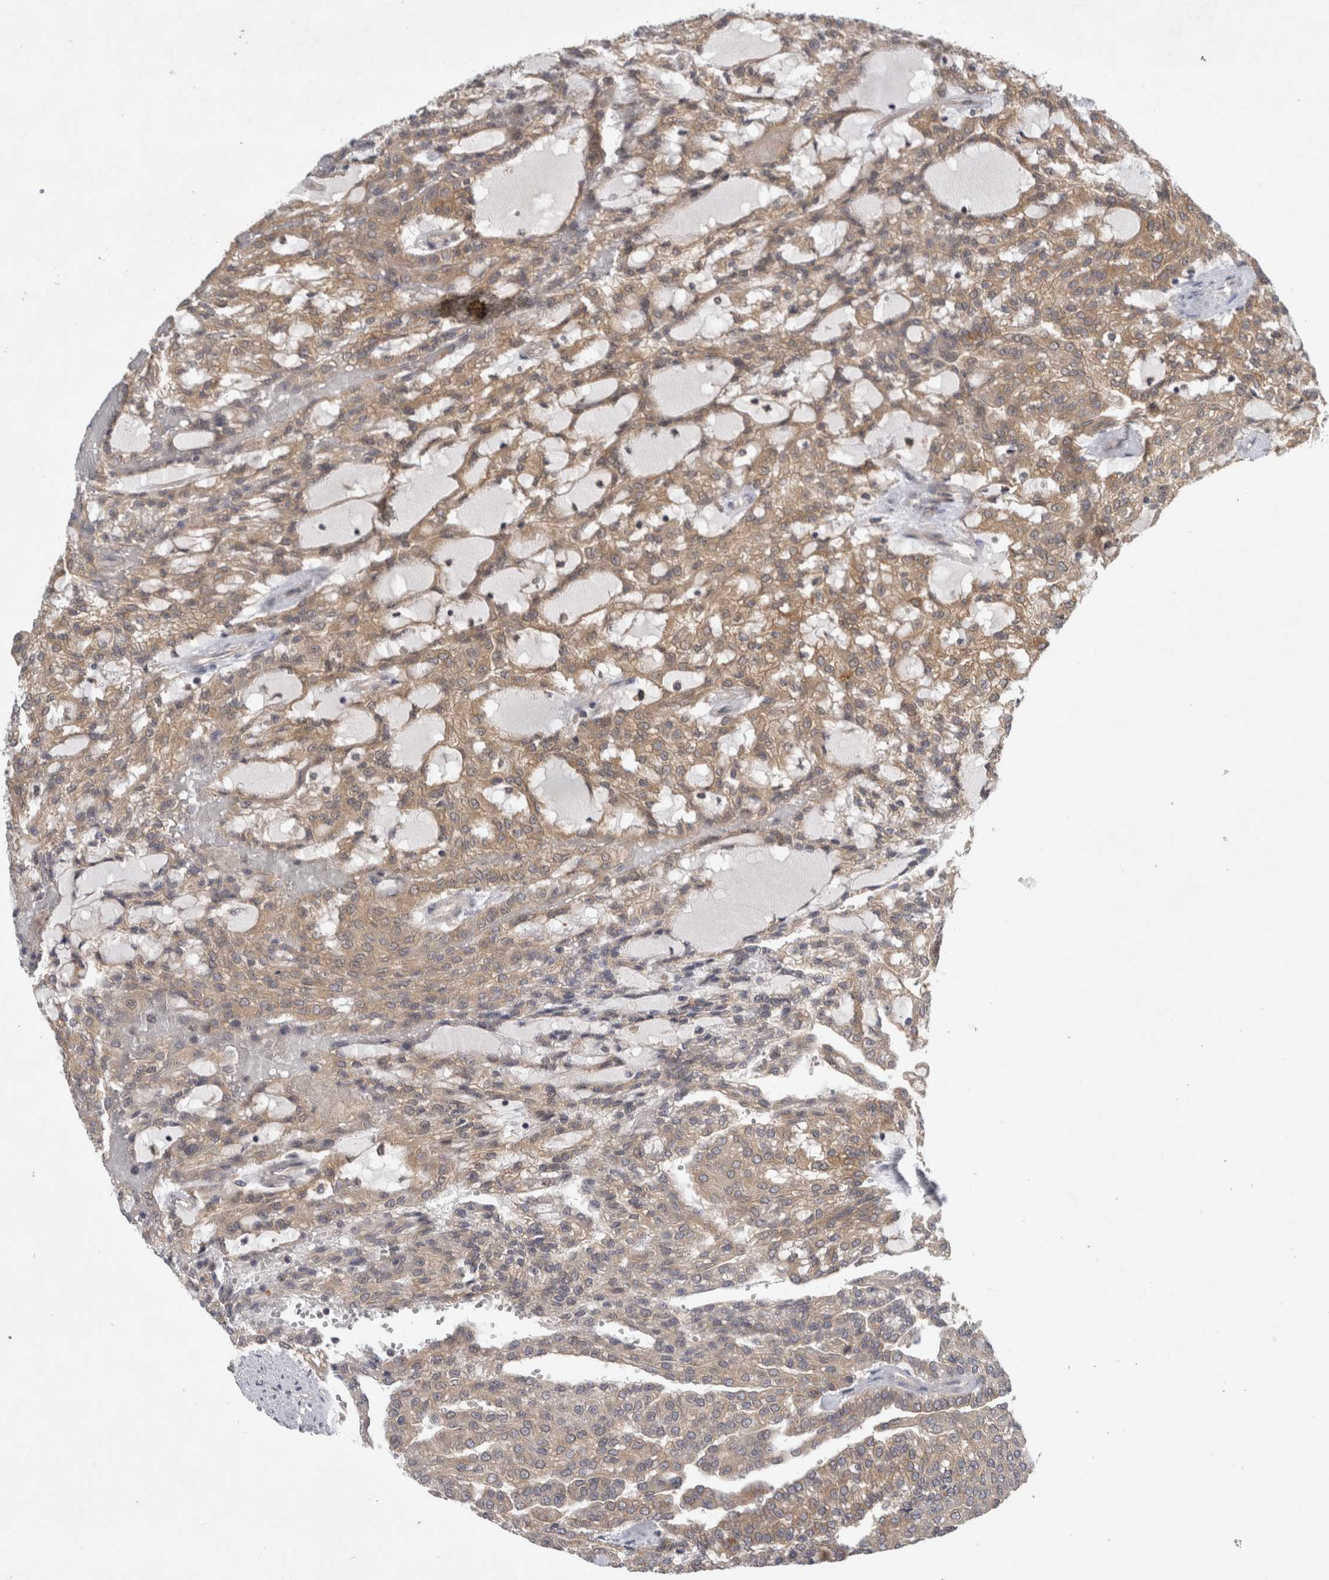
{"staining": {"intensity": "moderate", "quantity": ">75%", "location": "cytoplasmic/membranous"}, "tissue": "renal cancer", "cell_type": "Tumor cells", "image_type": "cancer", "snomed": [{"axis": "morphology", "description": "Adenocarcinoma, NOS"}, {"axis": "topography", "description": "Kidney"}], "caption": "Adenocarcinoma (renal) stained for a protein reveals moderate cytoplasmic/membranous positivity in tumor cells.", "gene": "AASDHPPT", "patient": {"sex": "male", "age": 63}}